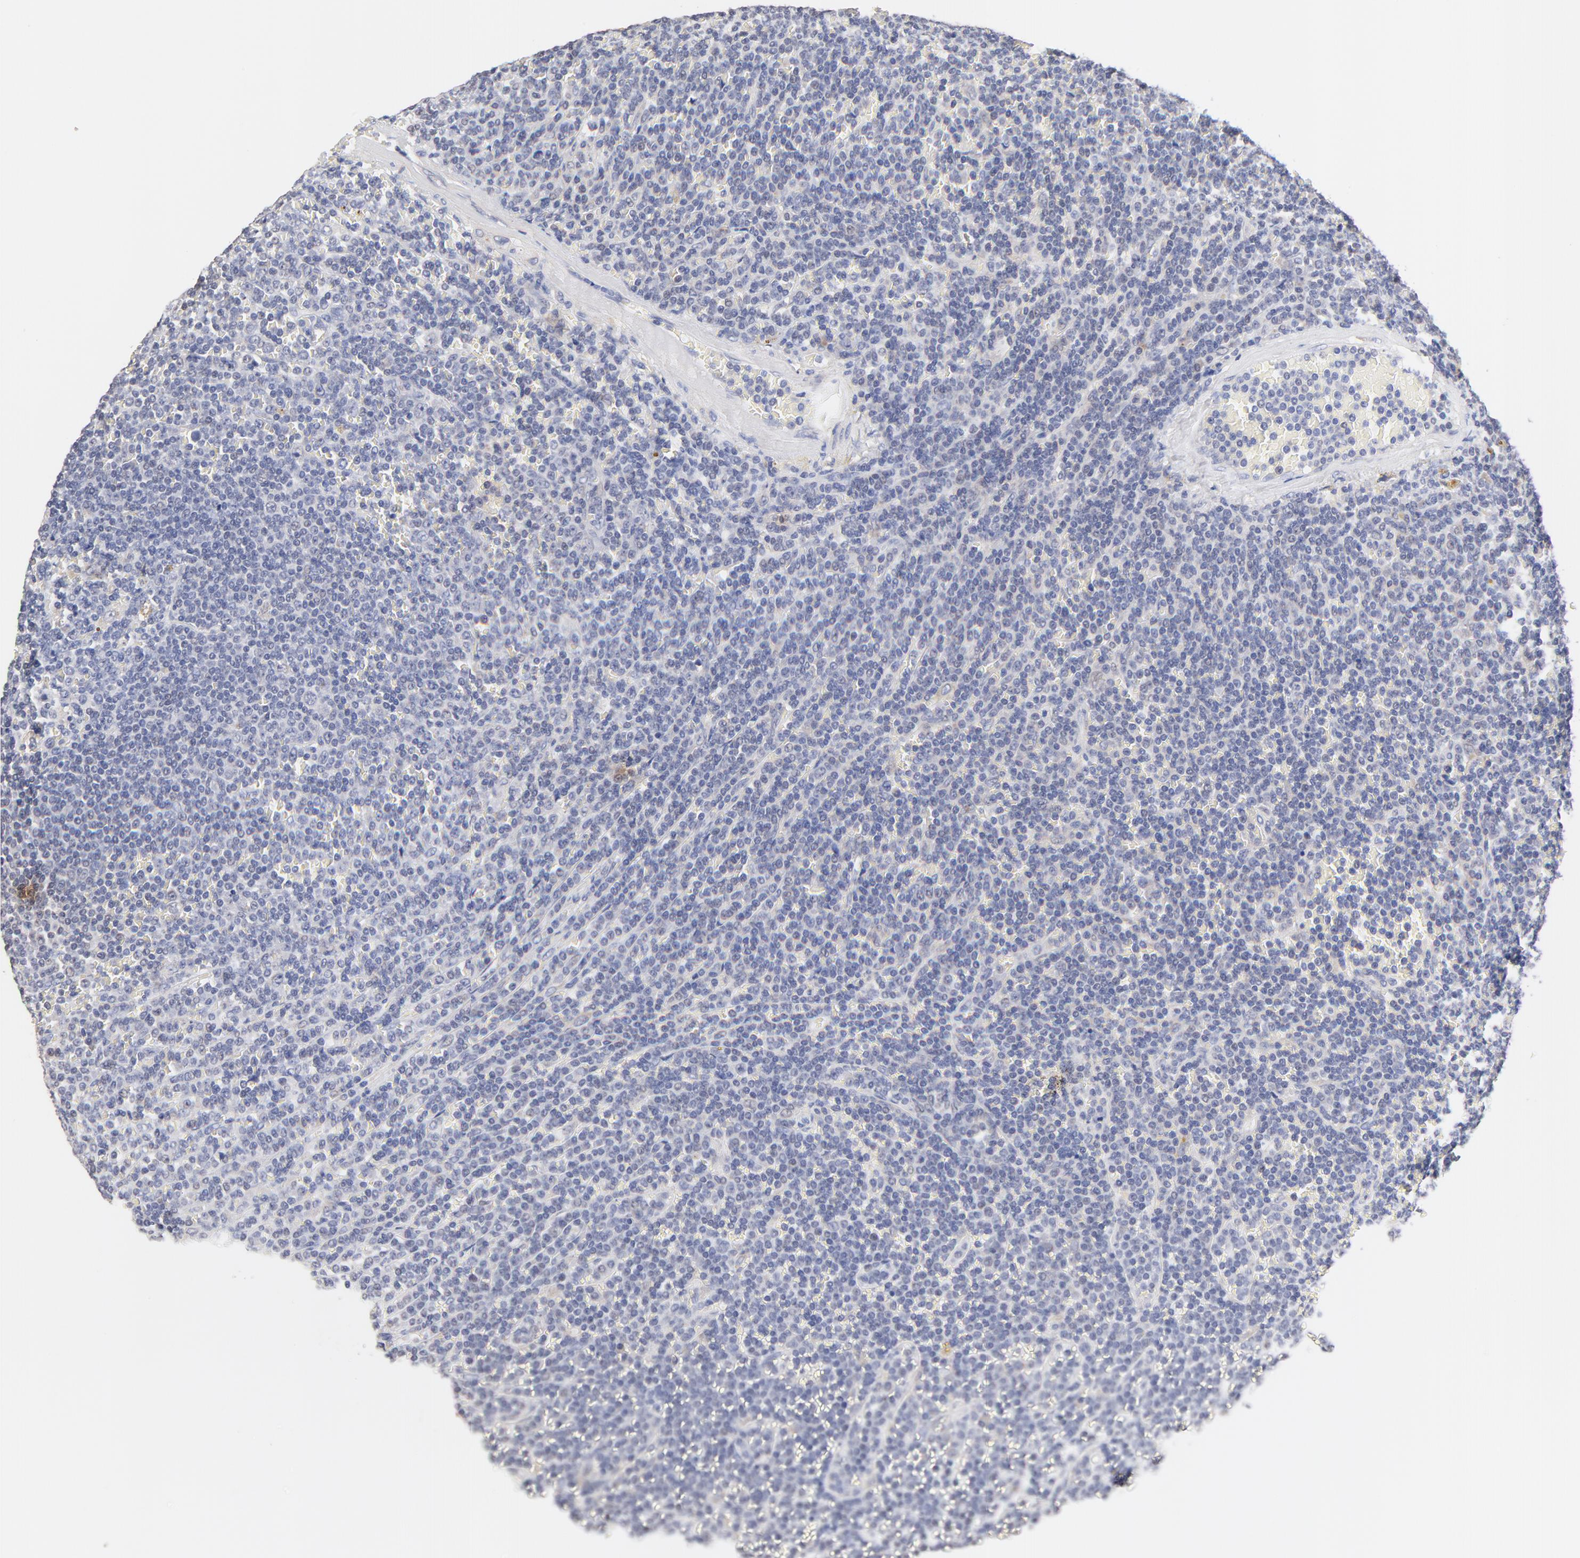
{"staining": {"intensity": "negative", "quantity": "none", "location": "none"}, "tissue": "lymphoma", "cell_type": "Tumor cells", "image_type": "cancer", "snomed": [{"axis": "morphology", "description": "Malignant lymphoma, non-Hodgkin's type, Low grade"}, {"axis": "topography", "description": "Spleen"}], "caption": "High power microscopy photomicrograph of an immunohistochemistry (IHC) histopathology image of low-grade malignant lymphoma, non-Hodgkin's type, revealing no significant expression in tumor cells. (Stains: DAB (3,3'-diaminobenzidine) IHC with hematoxylin counter stain, Microscopy: brightfield microscopy at high magnification).", "gene": "TWNK", "patient": {"sex": "male", "age": 80}}